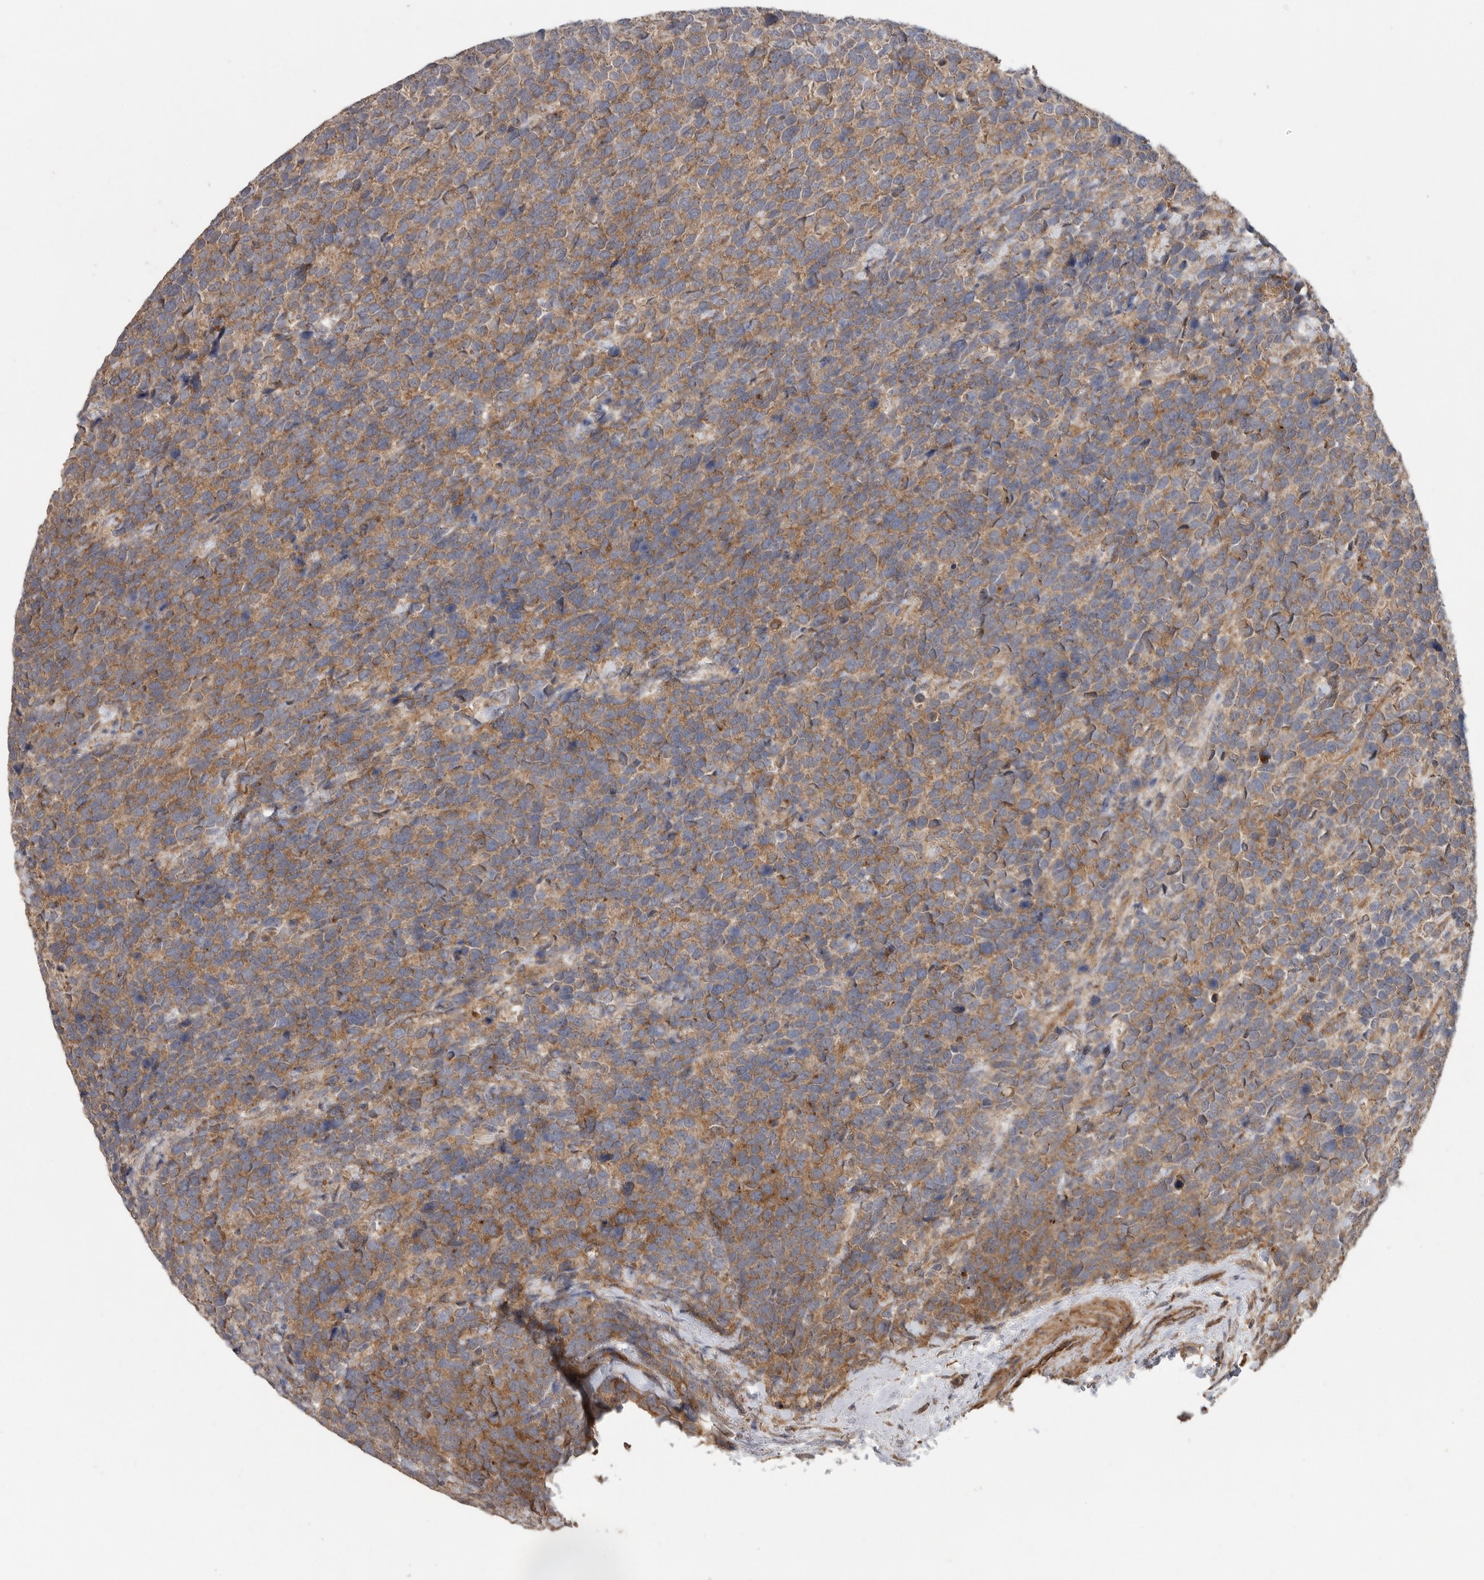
{"staining": {"intensity": "moderate", "quantity": ">75%", "location": "cytoplasmic/membranous"}, "tissue": "urothelial cancer", "cell_type": "Tumor cells", "image_type": "cancer", "snomed": [{"axis": "morphology", "description": "Urothelial carcinoma, High grade"}, {"axis": "topography", "description": "Urinary bladder"}], "caption": "High-magnification brightfield microscopy of high-grade urothelial carcinoma stained with DAB (3,3'-diaminobenzidine) (brown) and counterstained with hematoxylin (blue). tumor cells exhibit moderate cytoplasmic/membranous positivity is appreciated in approximately>75% of cells.", "gene": "PODXL2", "patient": {"sex": "female", "age": 82}}